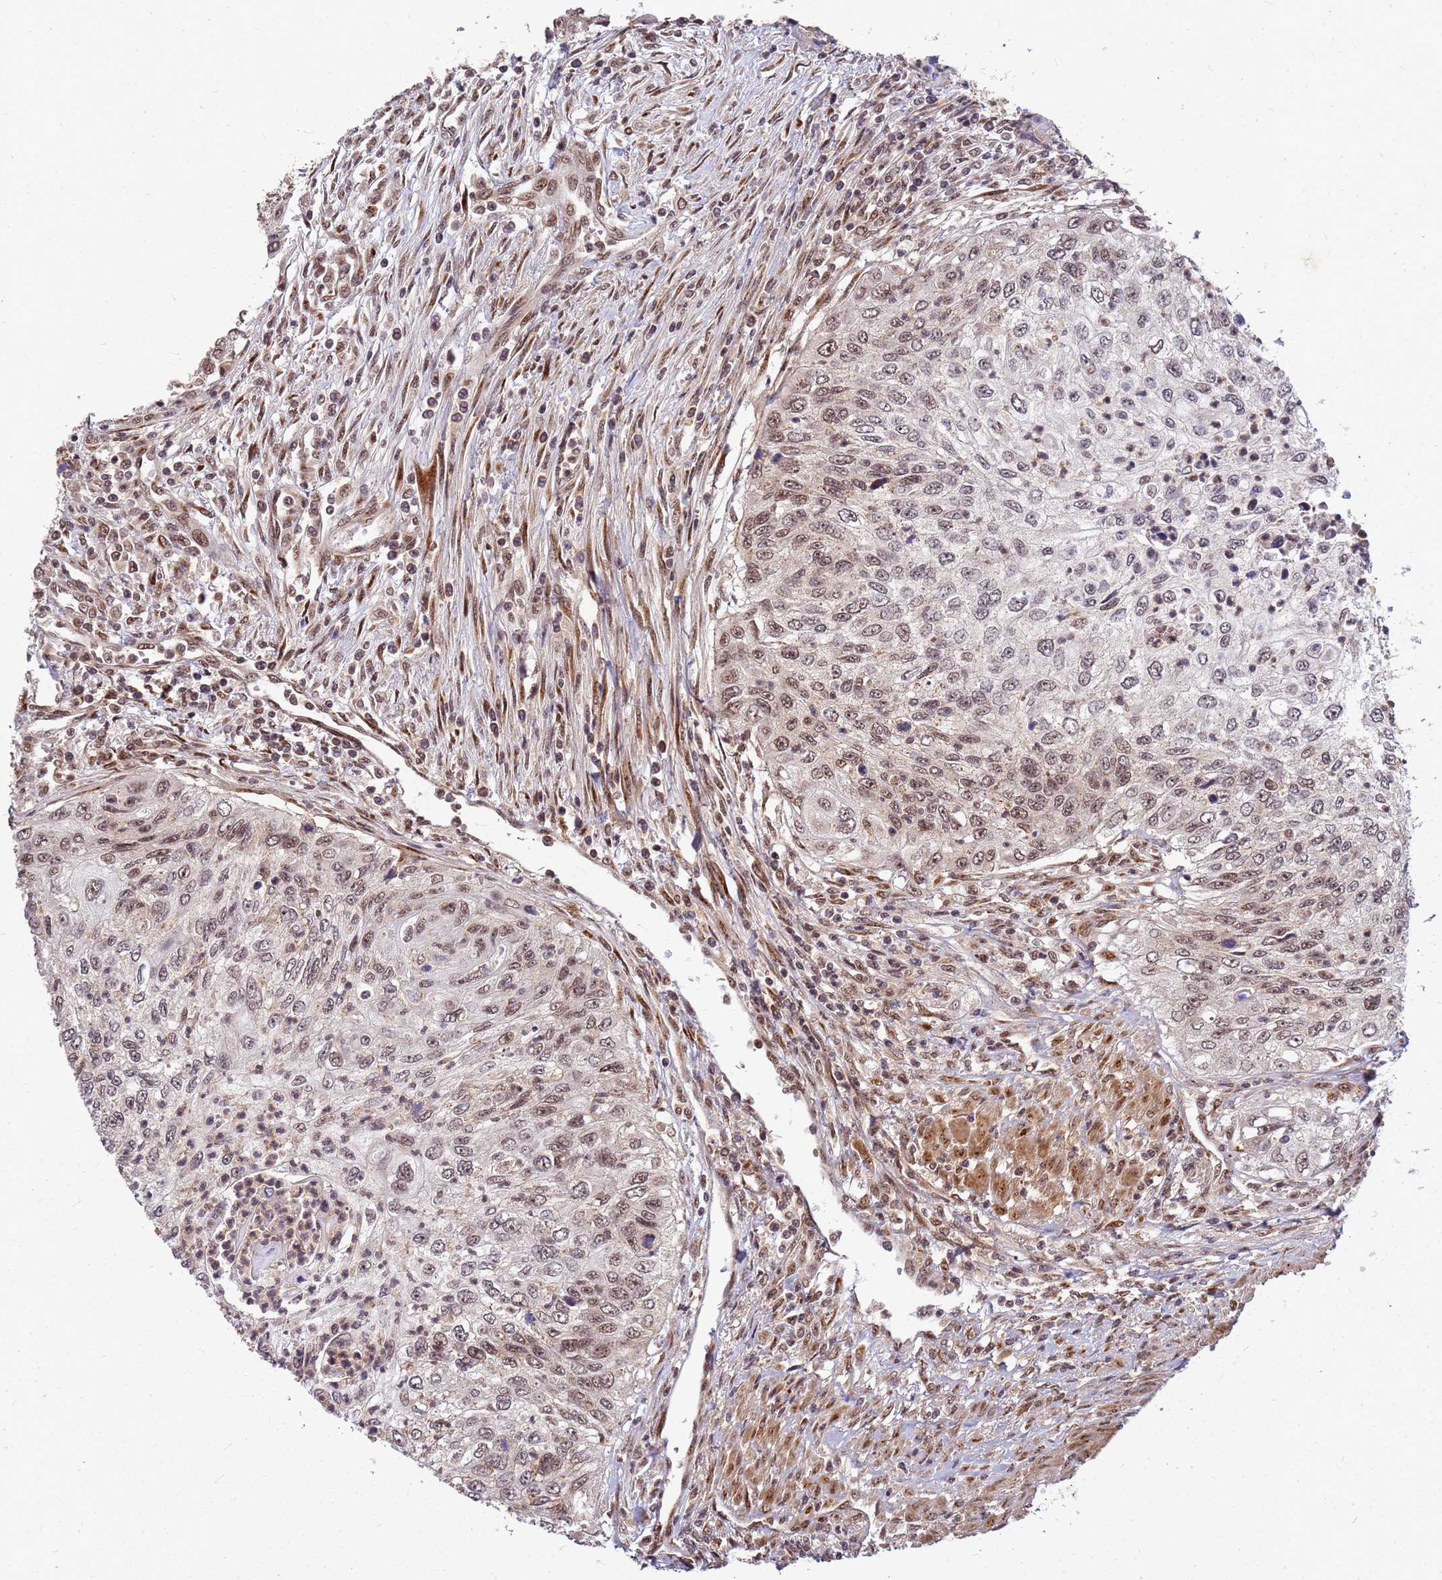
{"staining": {"intensity": "moderate", "quantity": "25%-75%", "location": "nuclear"}, "tissue": "urothelial cancer", "cell_type": "Tumor cells", "image_type": "cancer", "snomed": [{"axis": "morphology", "description": "Urothelial carcinoma, High grade"}, {"axis": "topography", "description": "Urinary bladder"}], "caption": "Urothelial cancer was stained to show a protein in brown. There is medium levels of moderate nuclear staining in approximately 25%-75% of tumor cells.", "gene": "NCBP2", "patient": {"sex": "female", "age": 60}}